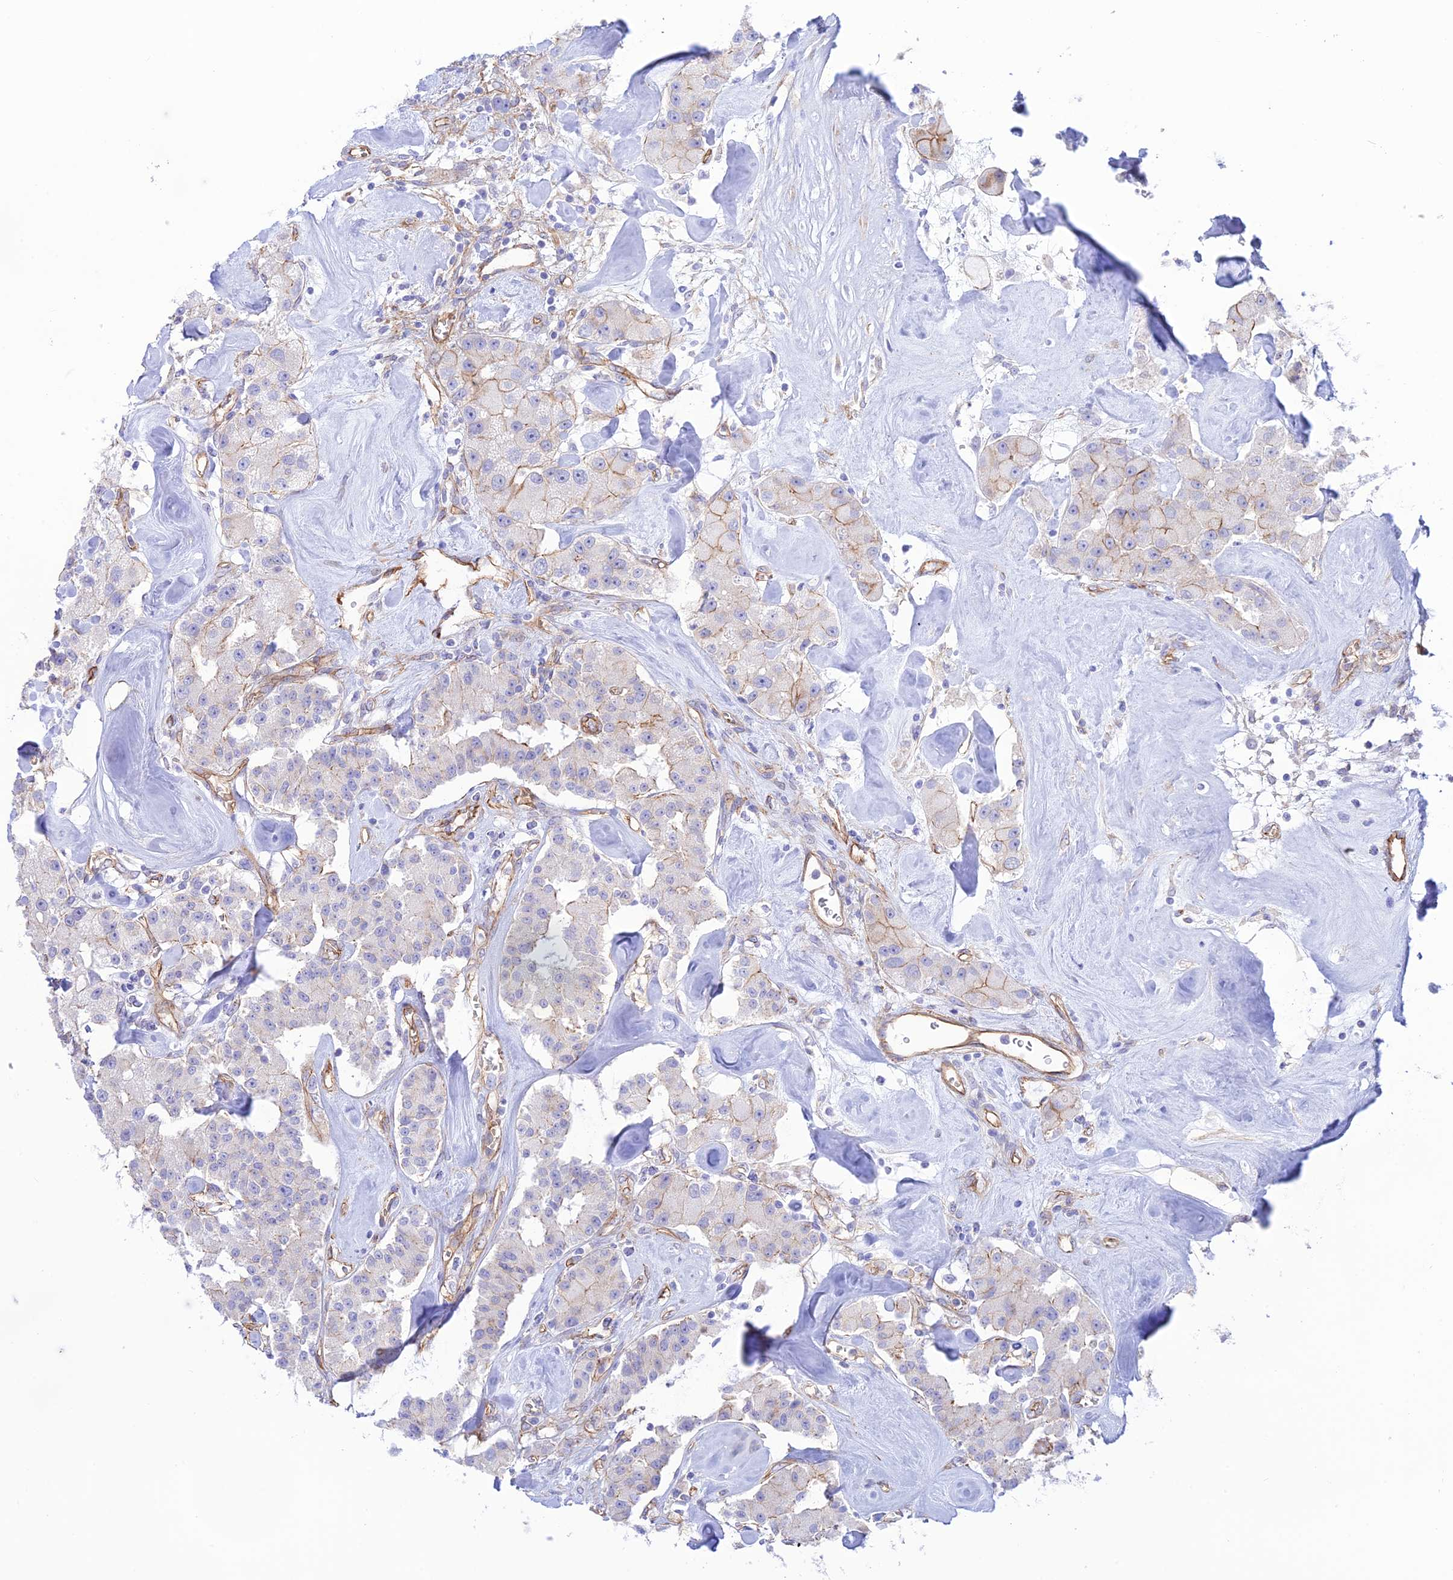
{"staining": {"intensity": "moderate", "quantity": "<25%", "location": "cytoplasmic/membranous"}, "tissue": "carcinoid", "cell_type": "Tumor cells", "image_type": "cancer", "snomed": [{"axis": "morphology", "description": "Carcinoid, malignant, NOS"}, {"axis": "topography", "description": "Pancreas"}], "caption": "Carcinoid (malignant) stained with DAB (3,3'-diaminobenzidine) immunohistochemistry demonstrates low levels of moderate cytoplasmic/membranous staining in about <25% of tumor cells.", "gene": "YPEL5", "patient": {"sex": "male", "age": 41}}